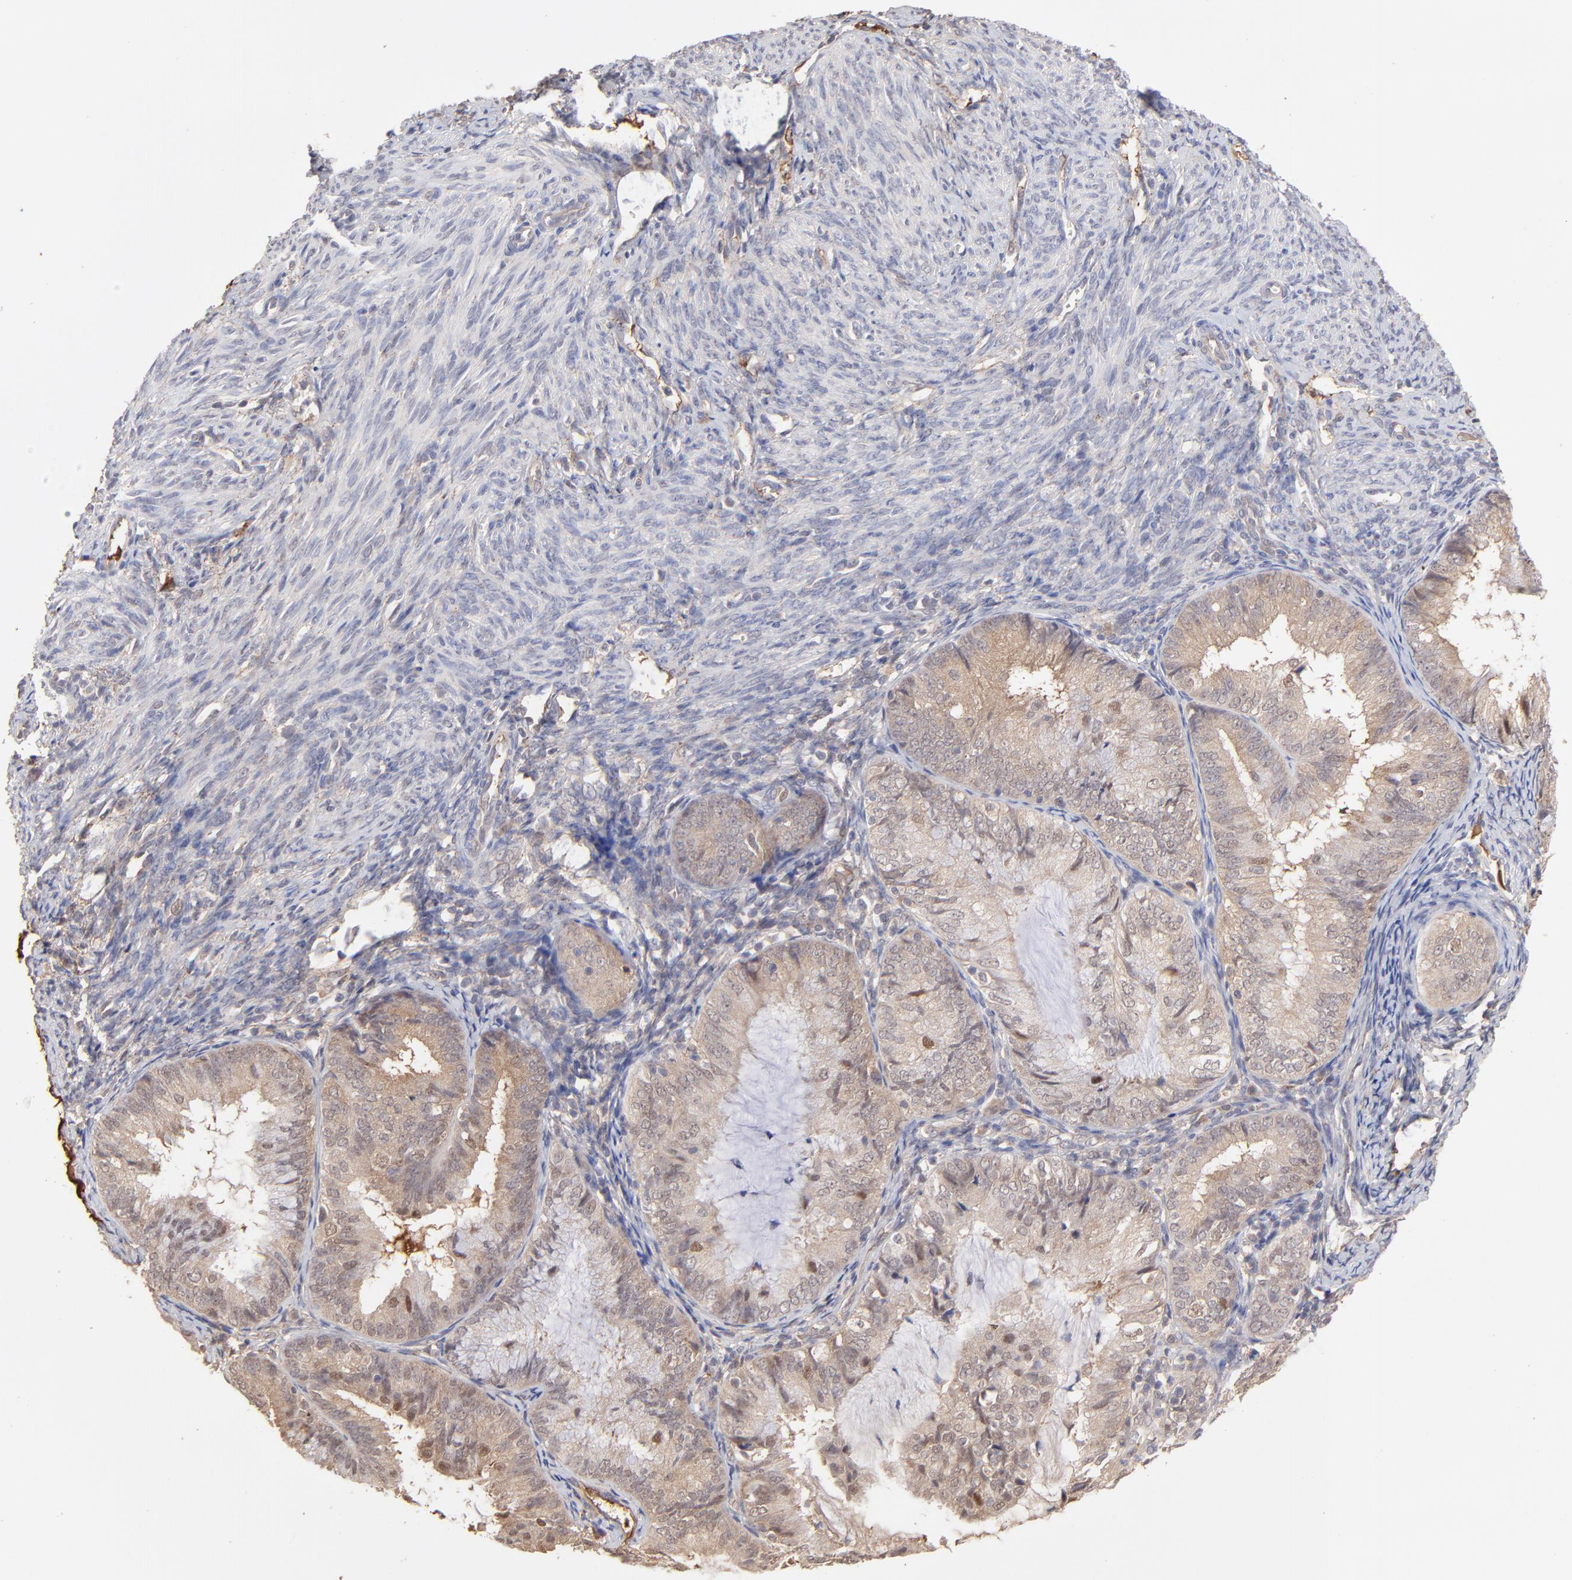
{"staining": {"intensity": "weak", "quantity": "<25%", "location": "cytoplasmic/membranous,nuclear"}, "tissue": "endometrial cancer", "cell_type": "Tumor cells", "image_type": "cancer", "snomed": [{"axis": "morphology", "description": "Adenocarcinoma, NOS"}, {"axis": "topography", "description": "Endometrium"}], "caption": "This is an IHC micrograph of human endometrial cancer (adenocarcinoma). There is no positivity in tumor cells.", "gene": "PSMD14", "patient": {"sex": "female", "age": 66}}